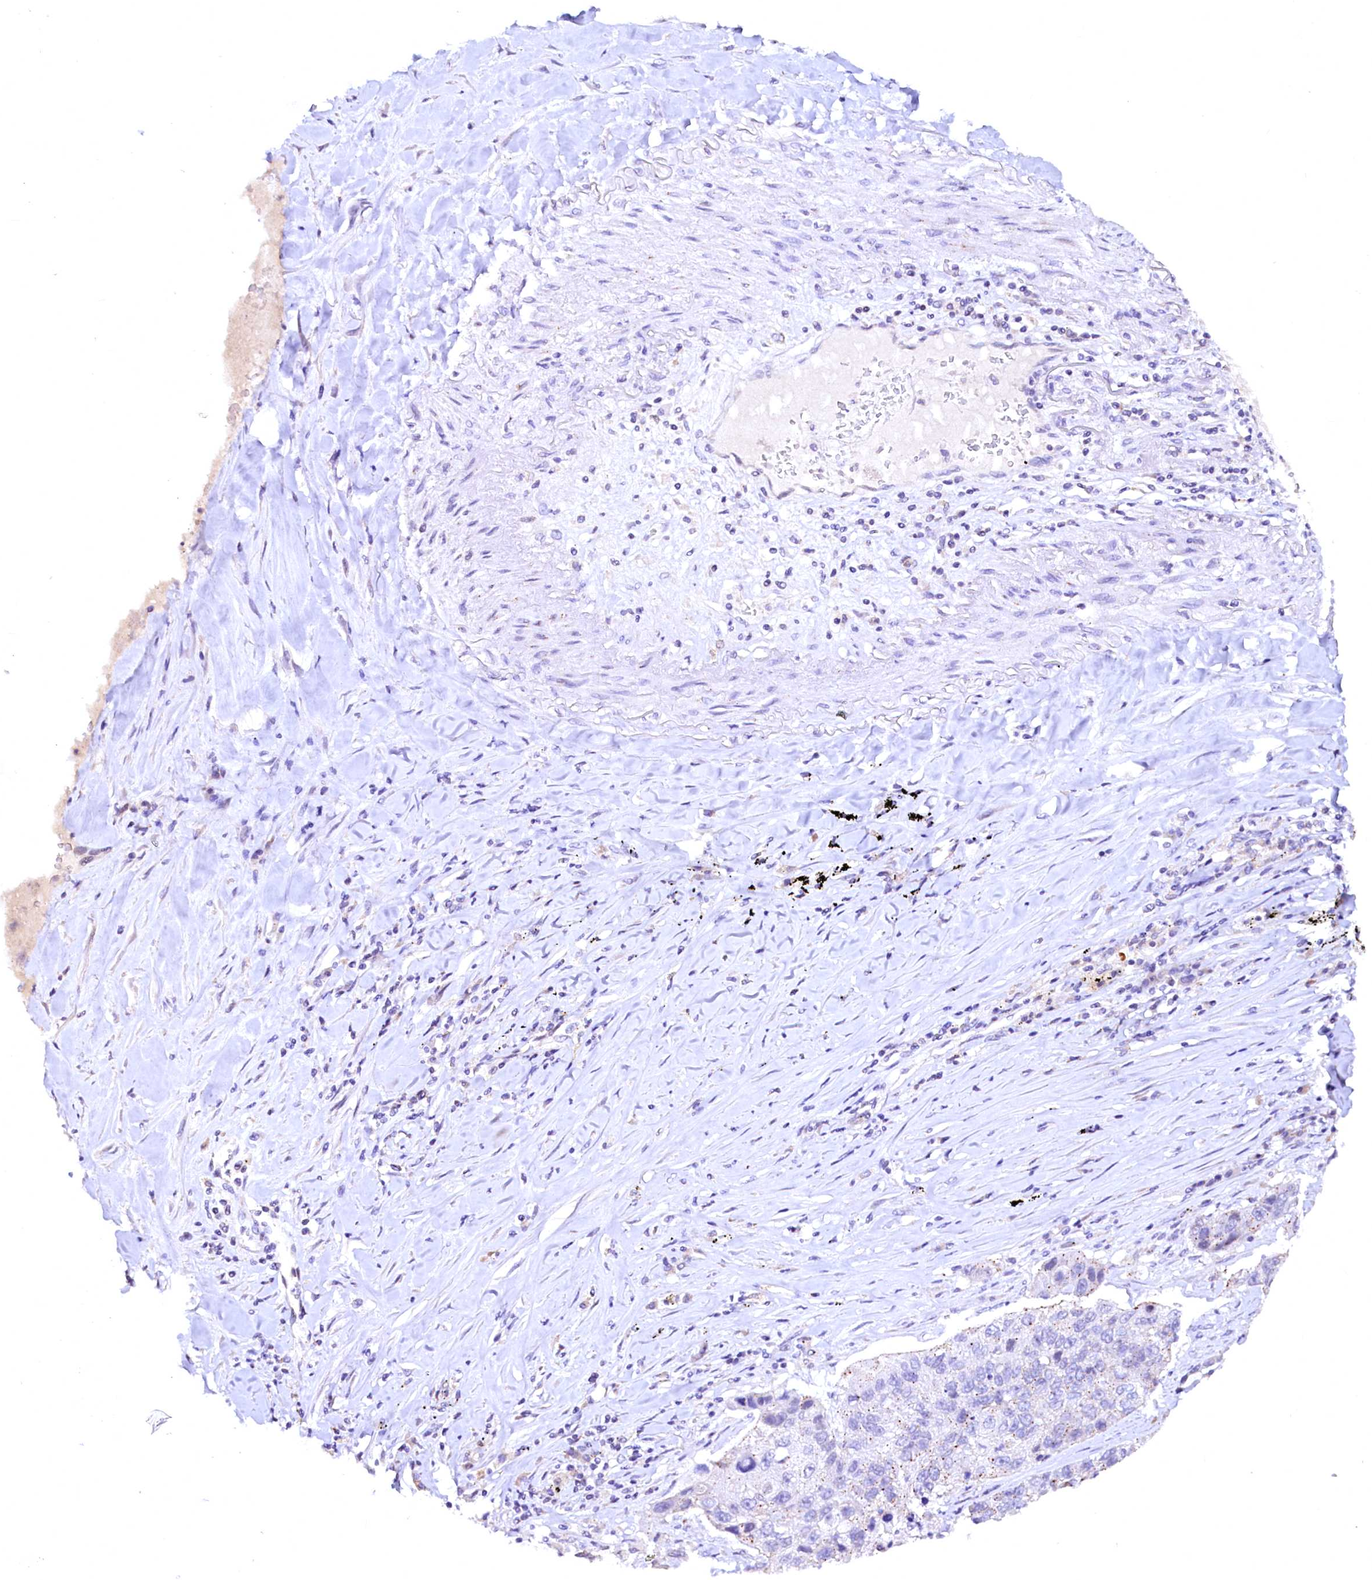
{"staining": {"intensity": "weak", "quantity": "<25%", "location": "cytoplasmic/membranous"}, "tissue": "lung cancer", "cell_type": "Tumor cells", "image_type": "cancer", "snomed": [{"axis": "morphology", "description": "Squamous cell carcinoma, NOS"}, {"axis": "topography", "description": "Lung"}], "caption": "Squamous cell carcinoma (lung) stained for a protein using immunohistochemistry demonstrates no staining tumor cells.", "gene": "NALF1", "patient": {"sex": "male", "age": 61}}